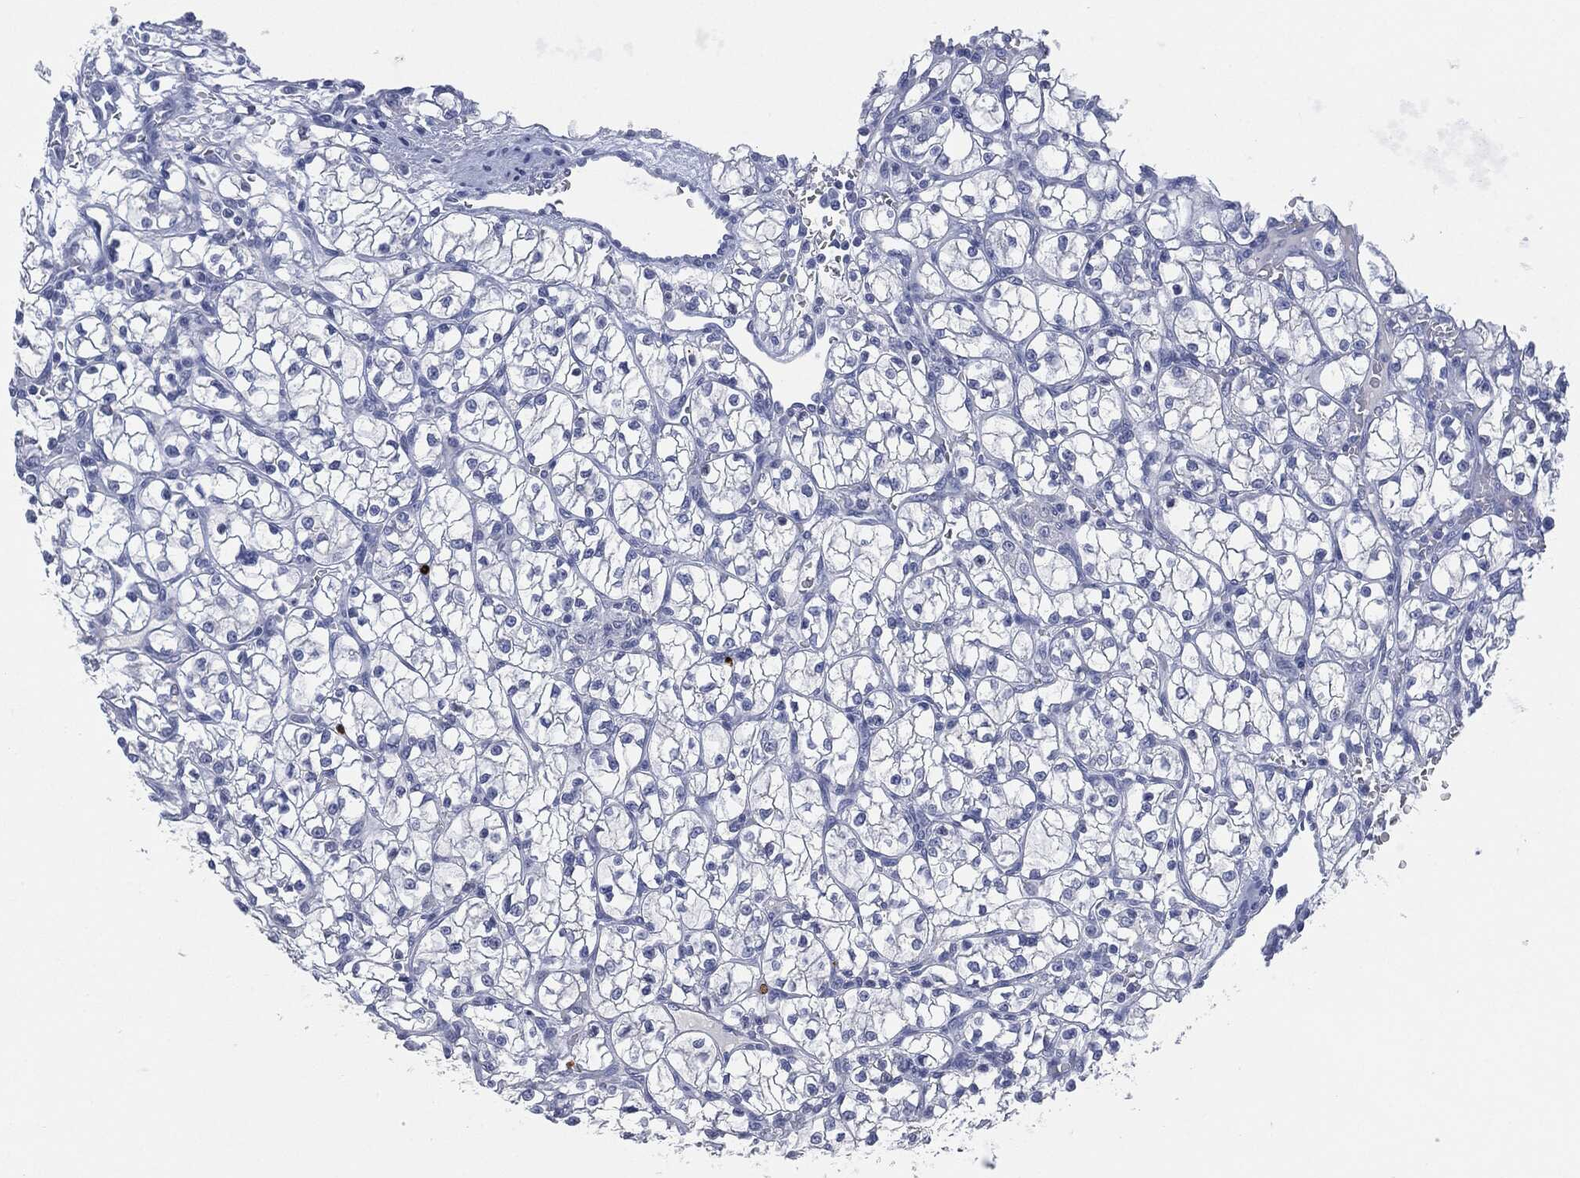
{"staining": {"intensity": "negative", "quantity": "none", "location": "none"}, "tissue": "renal cancer", "cell_type": "Tumor cells", "image_type": "cancer", "snomed": [{"axis": "morphology", "description": "Adenocarcinoma, NOS"}, {"axis": "topography", "description": "Kidney"}], "caption": "Immunohistochemistry (IHC) image of human renal cancer (adenocarcinoma) stained for a protein (brown), which exhibits no staining in tumor cells. (DAB immunohistochemistry (IHC) visualized using brightfield microscopy, high magnification).", "gene": "CEACAM8", "patient": {"sex": "female", "age": 64}}